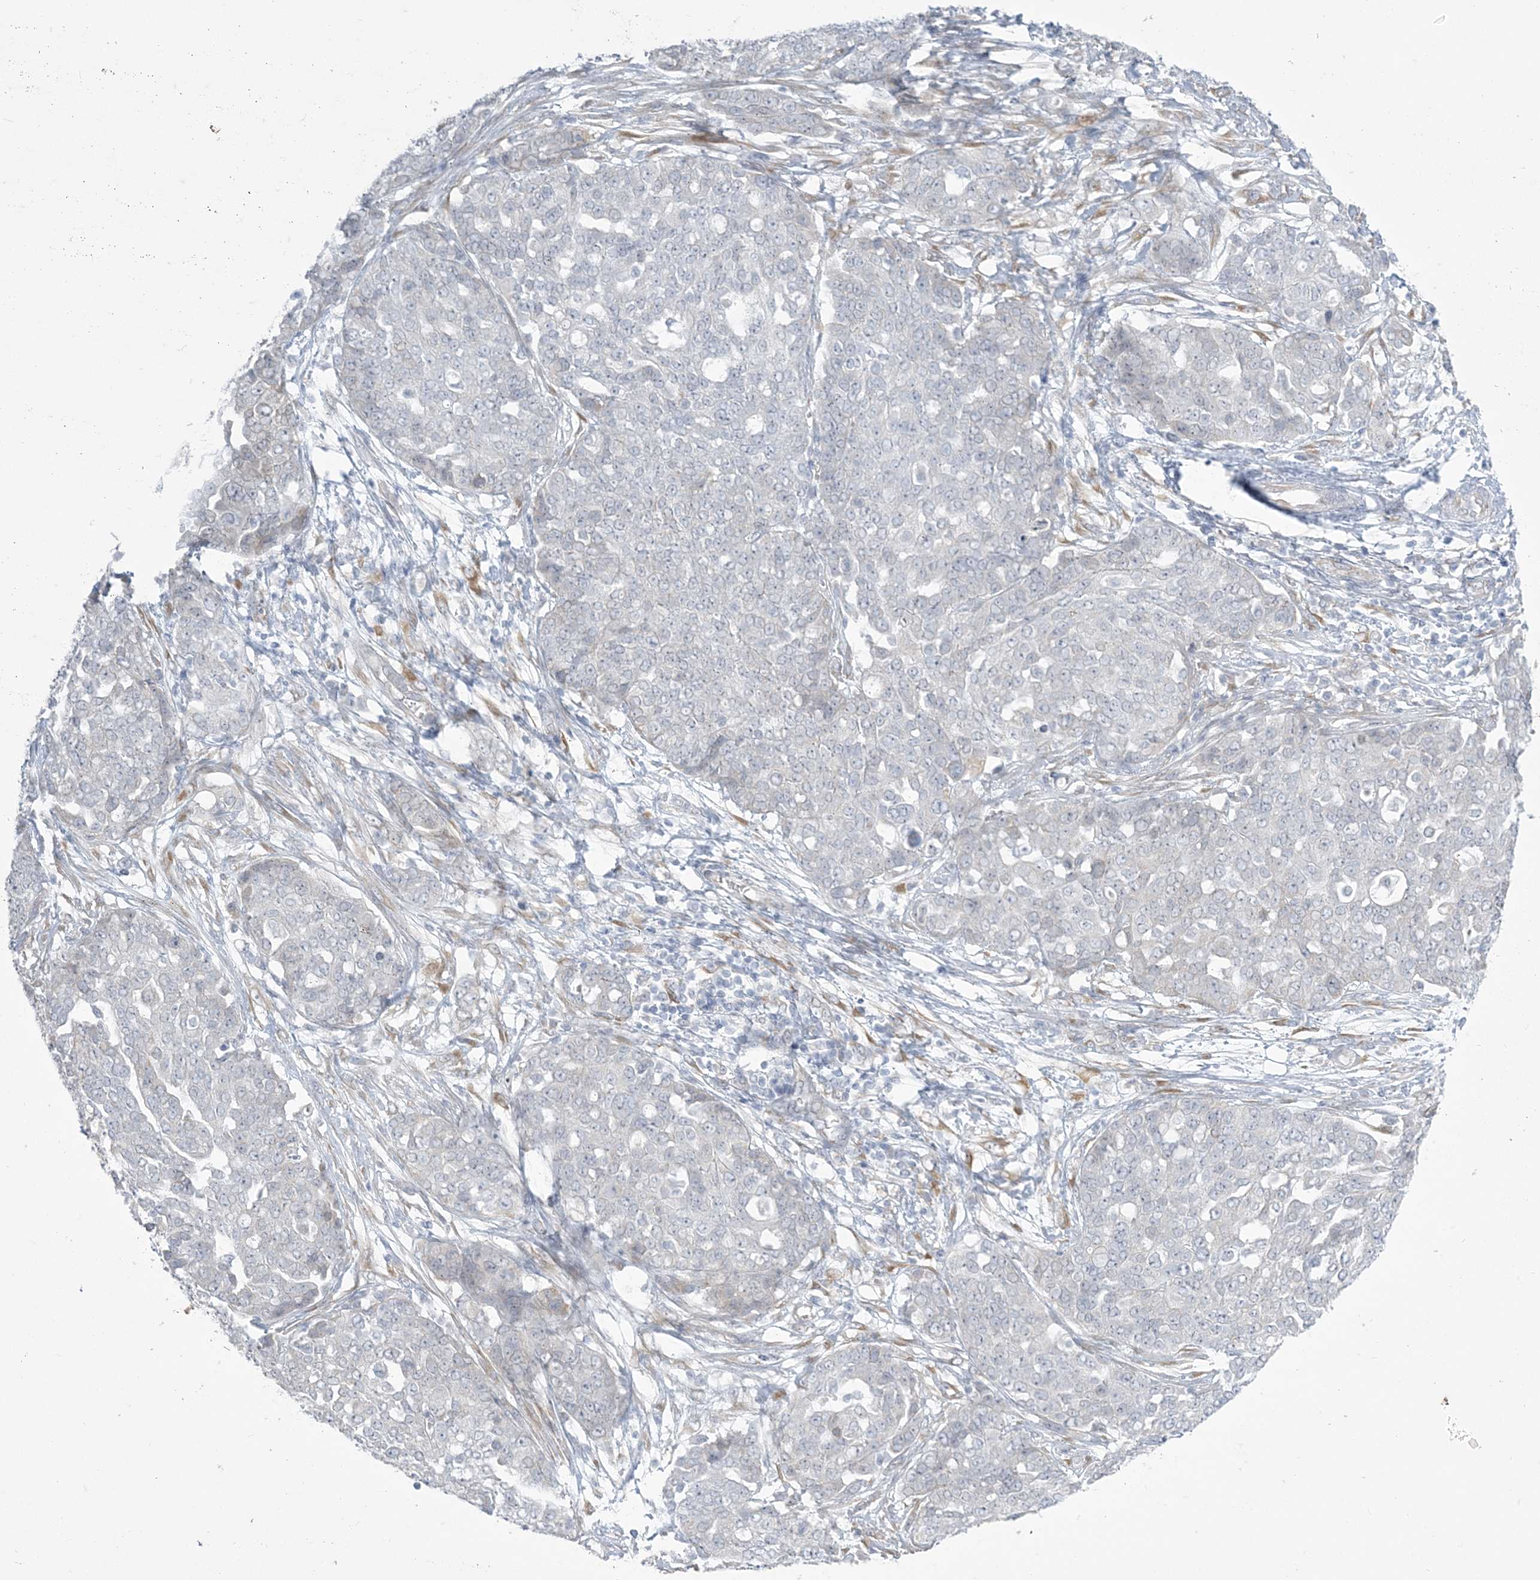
{"staining": {"intensity": "negative", "quantity": "none", "location": "none"}, "tissue": "ovarian cancer", "cell_type": "Tumor cells", "image_type": "cancer", "snomed": [{"axis": "morphology", "description": "Cystadenocarcinoma, serous, NOS"}, {"axis": "topography", "description": "Soft tissue"}, {"axis": "topography", "description": "Ovary"}], "caption": "Ovarian serous cystadenocarcinoma was stained to show a protein in brown. There is no significant positivity in tumor cells.", "gene": "ZC3H6", "patient": {"sex": "female", "age": 57}}